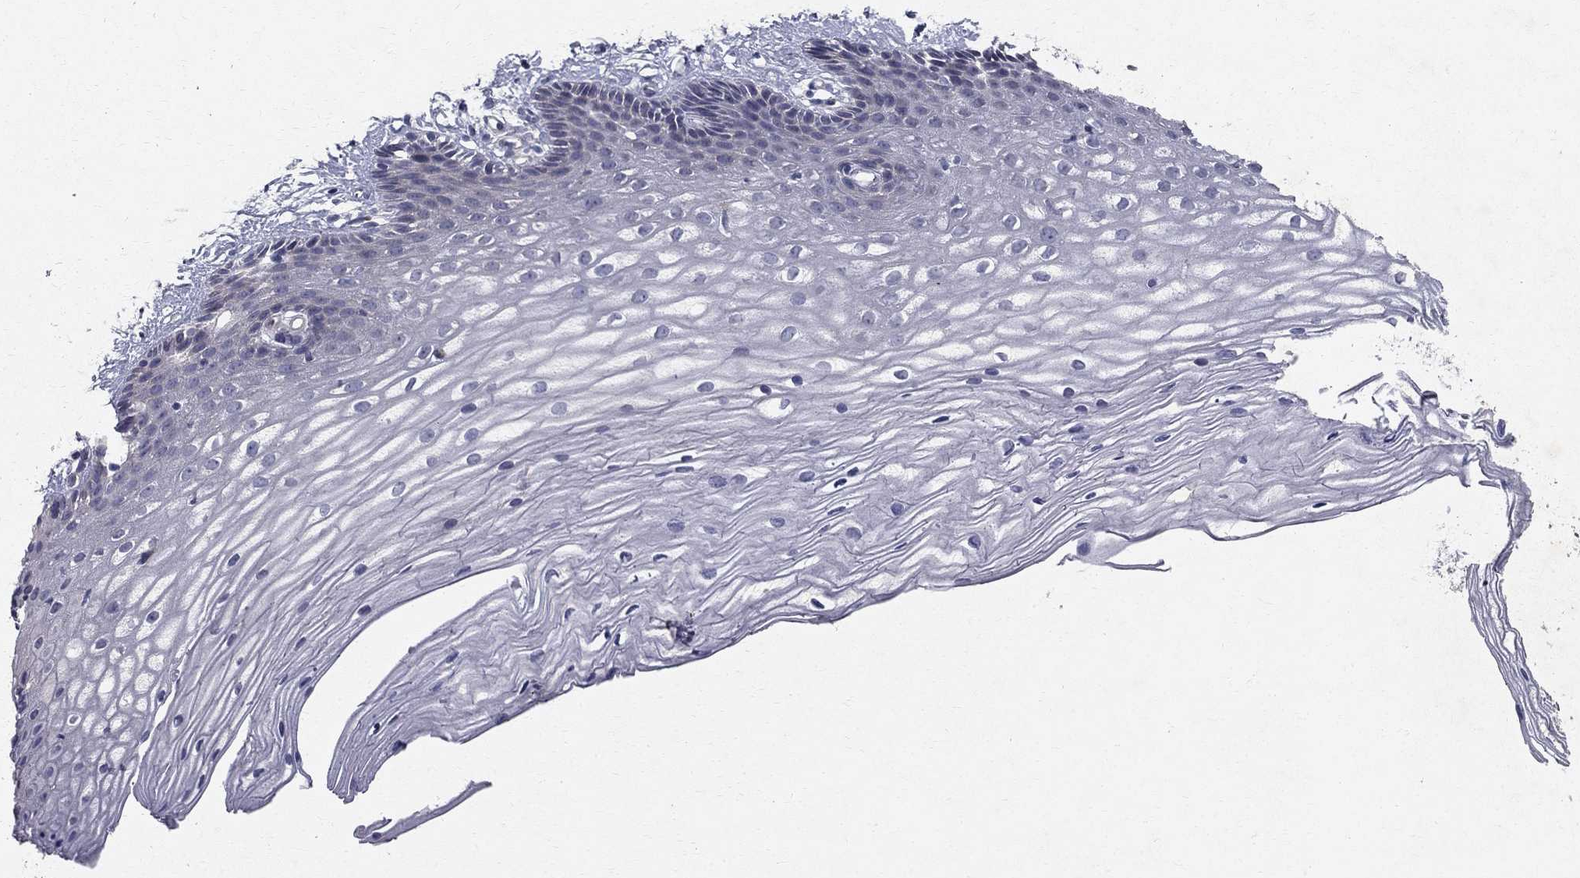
{"staining": {"intensity": "moderate", "quantity": "<25%", "location": "cytoplasmic/membranous"}, "tissue": "cervix", "cell_type": "Glandular cells", "image_type": "normal", "snomed": [{"axis": "morphology", "description": "Normal tissue, NOS"}, {"axis": "topography", "description": "Cervix"}], "caption": "Immunohistochemical staining of unremarkable cervix exhibits low levels of moderate cytoplasmic/membranous positivity in approximately <25% of glandular cells.", "gene": "CLIC6", "patient": {"sex": "female", "age": 40}}